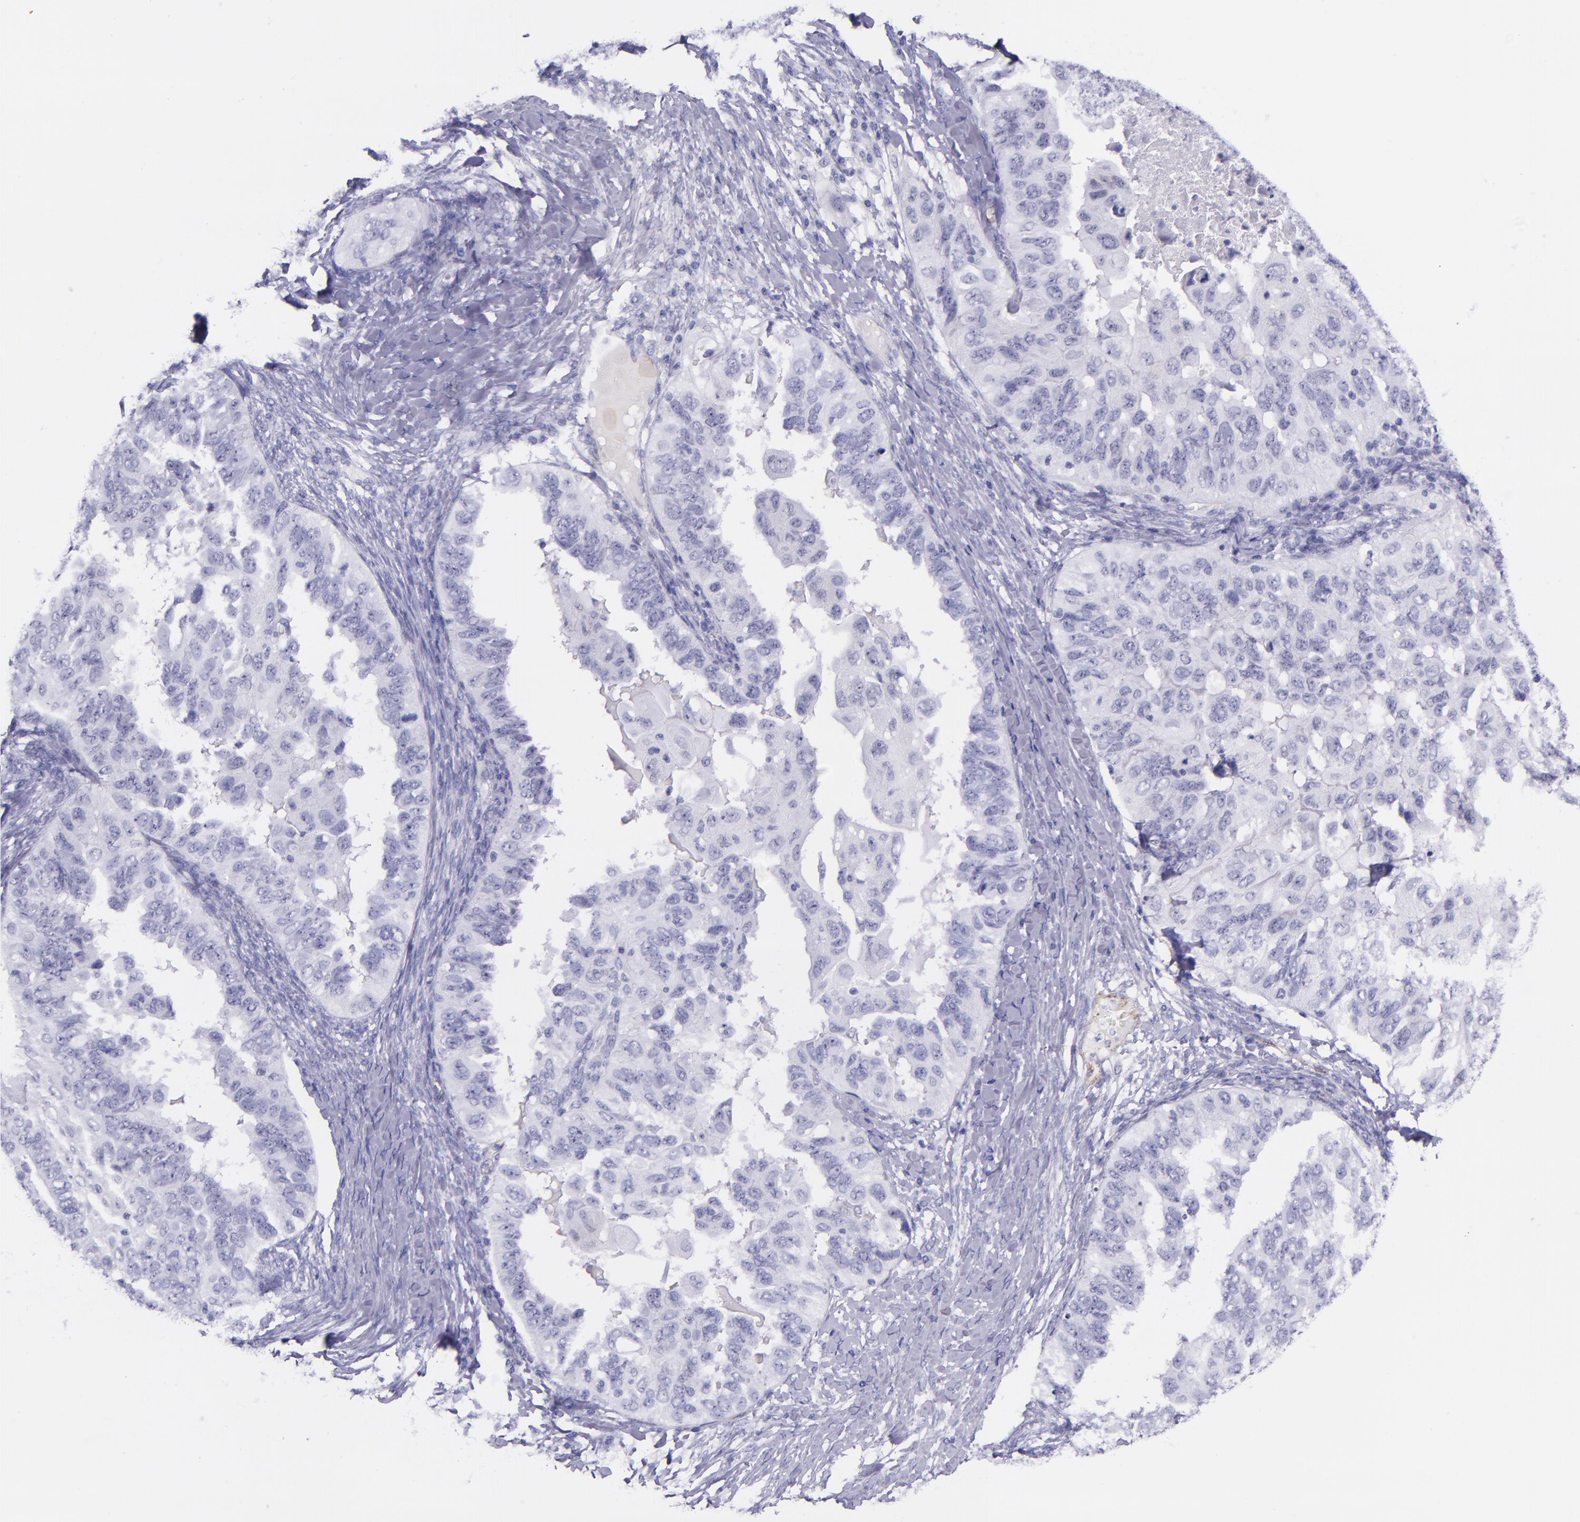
{"staining": {"intensity": "negative", "quantity": "none", "location": "none"}, "tissue": "ovarian cancer", "cell_type": "Tumor cells", "image_type": "cancer", "snomed": [{"axis": "morphology", "description": "Cystadenocarcinoma, serous, NOS"}, {"axis": "topography", "description": "Ovary"}], "caption": "Human ovarian serous cystadenocarcinoma stained for a protein using immunohistochemistry (IHC) demonstrates no expression in tumor cells.", "gene": "SELE", "patient": {"sex": "female", "age": 82}}